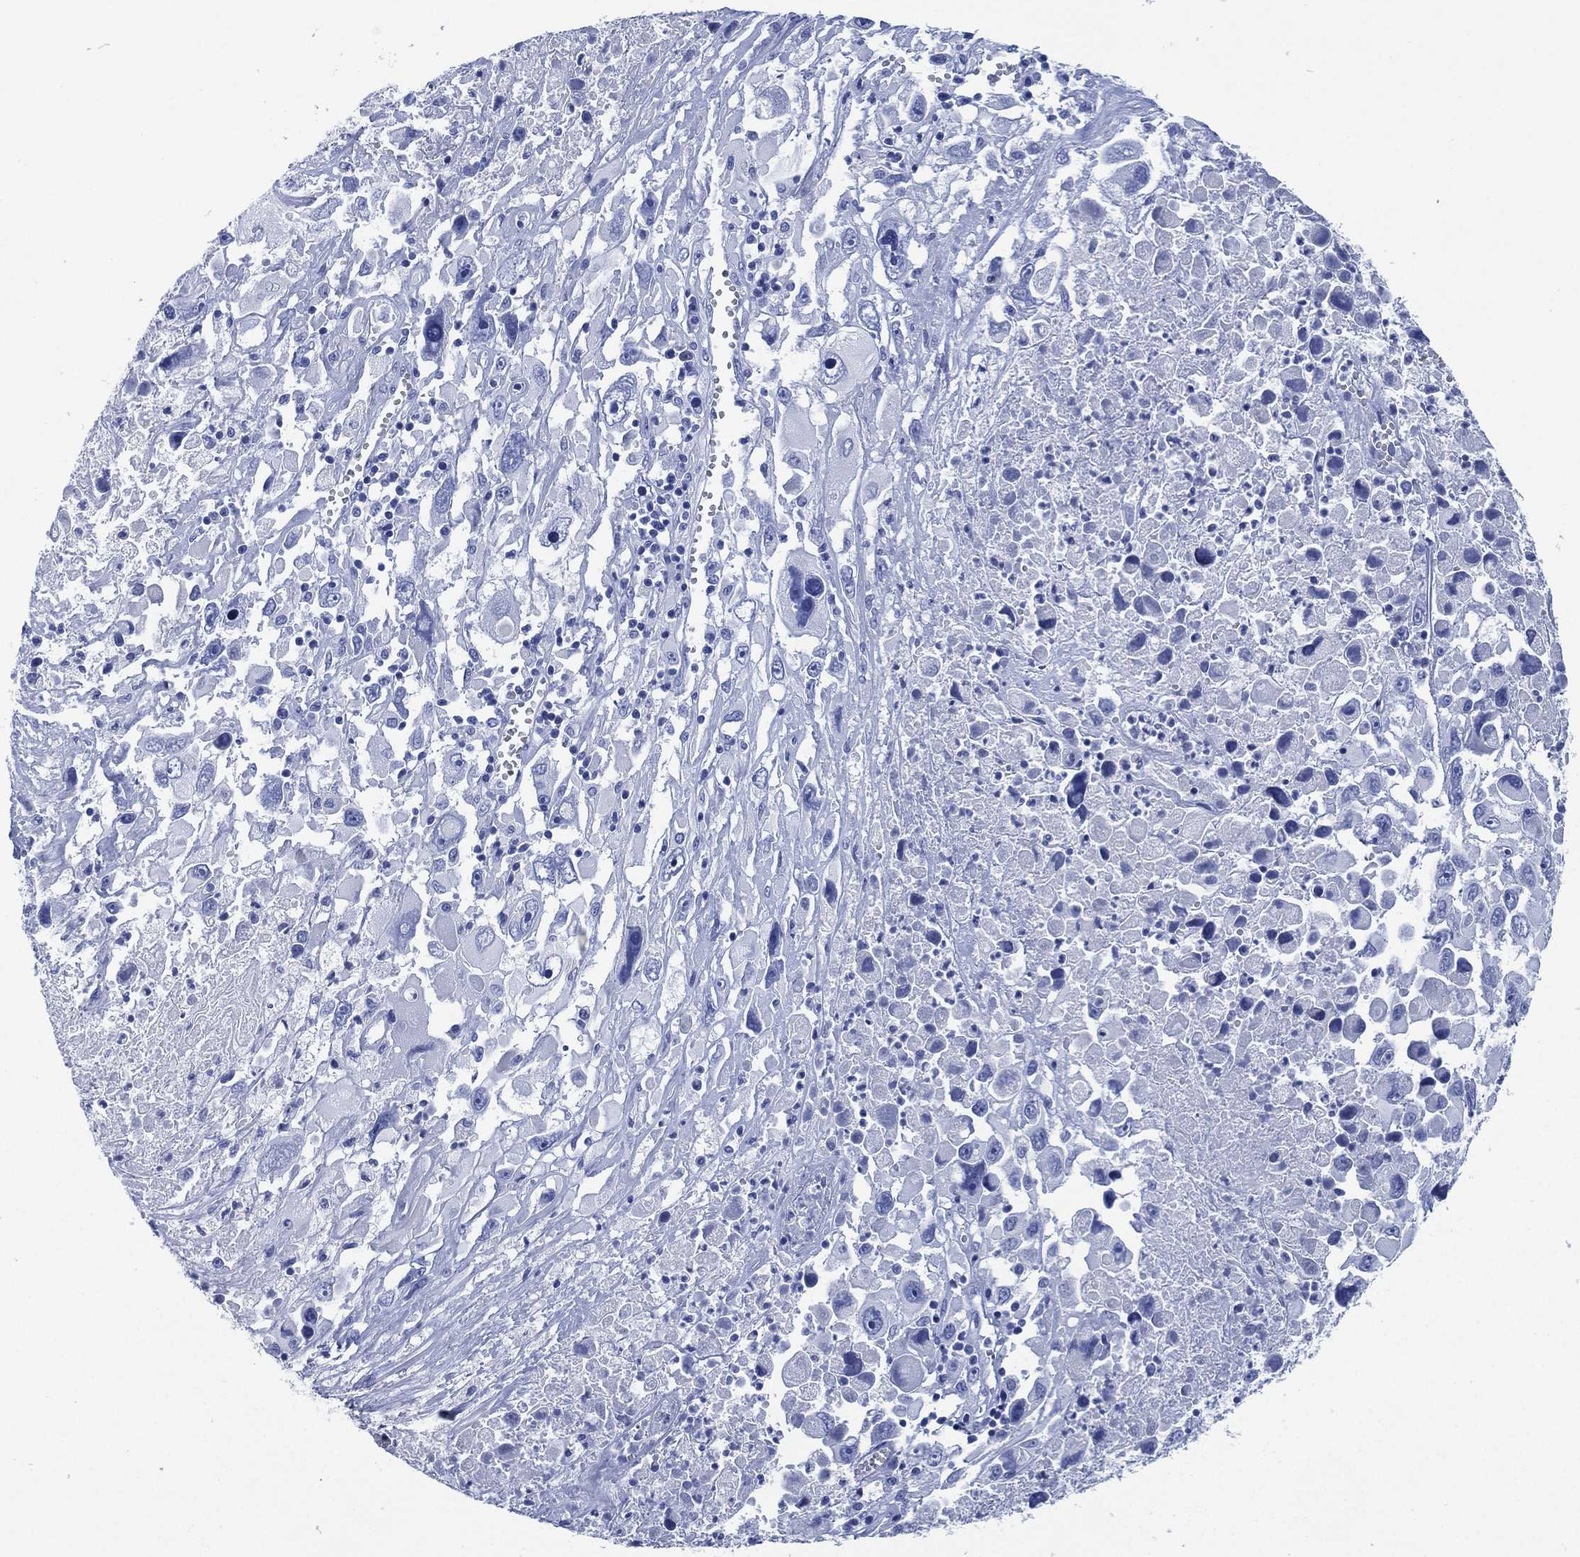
{"staining": {"intensity": "negative", "quantity": "none", "location": "none"}, "tissue": "melanoma", "cell_type": "Tumor cells", "image_type": "cancer", "snomed": [{"axis": "morphology", "description": "Malignant melanoma, Metastatic site"}, {"axis": "topography", "description": "Soft tissue"}], "caption": "This is an immunohistochemistry photomicrograph of human melanoma. There is no expression in tumor cells.", "gene": "SIGLECL1", "patient": {"sex": "male", "age": 50}}